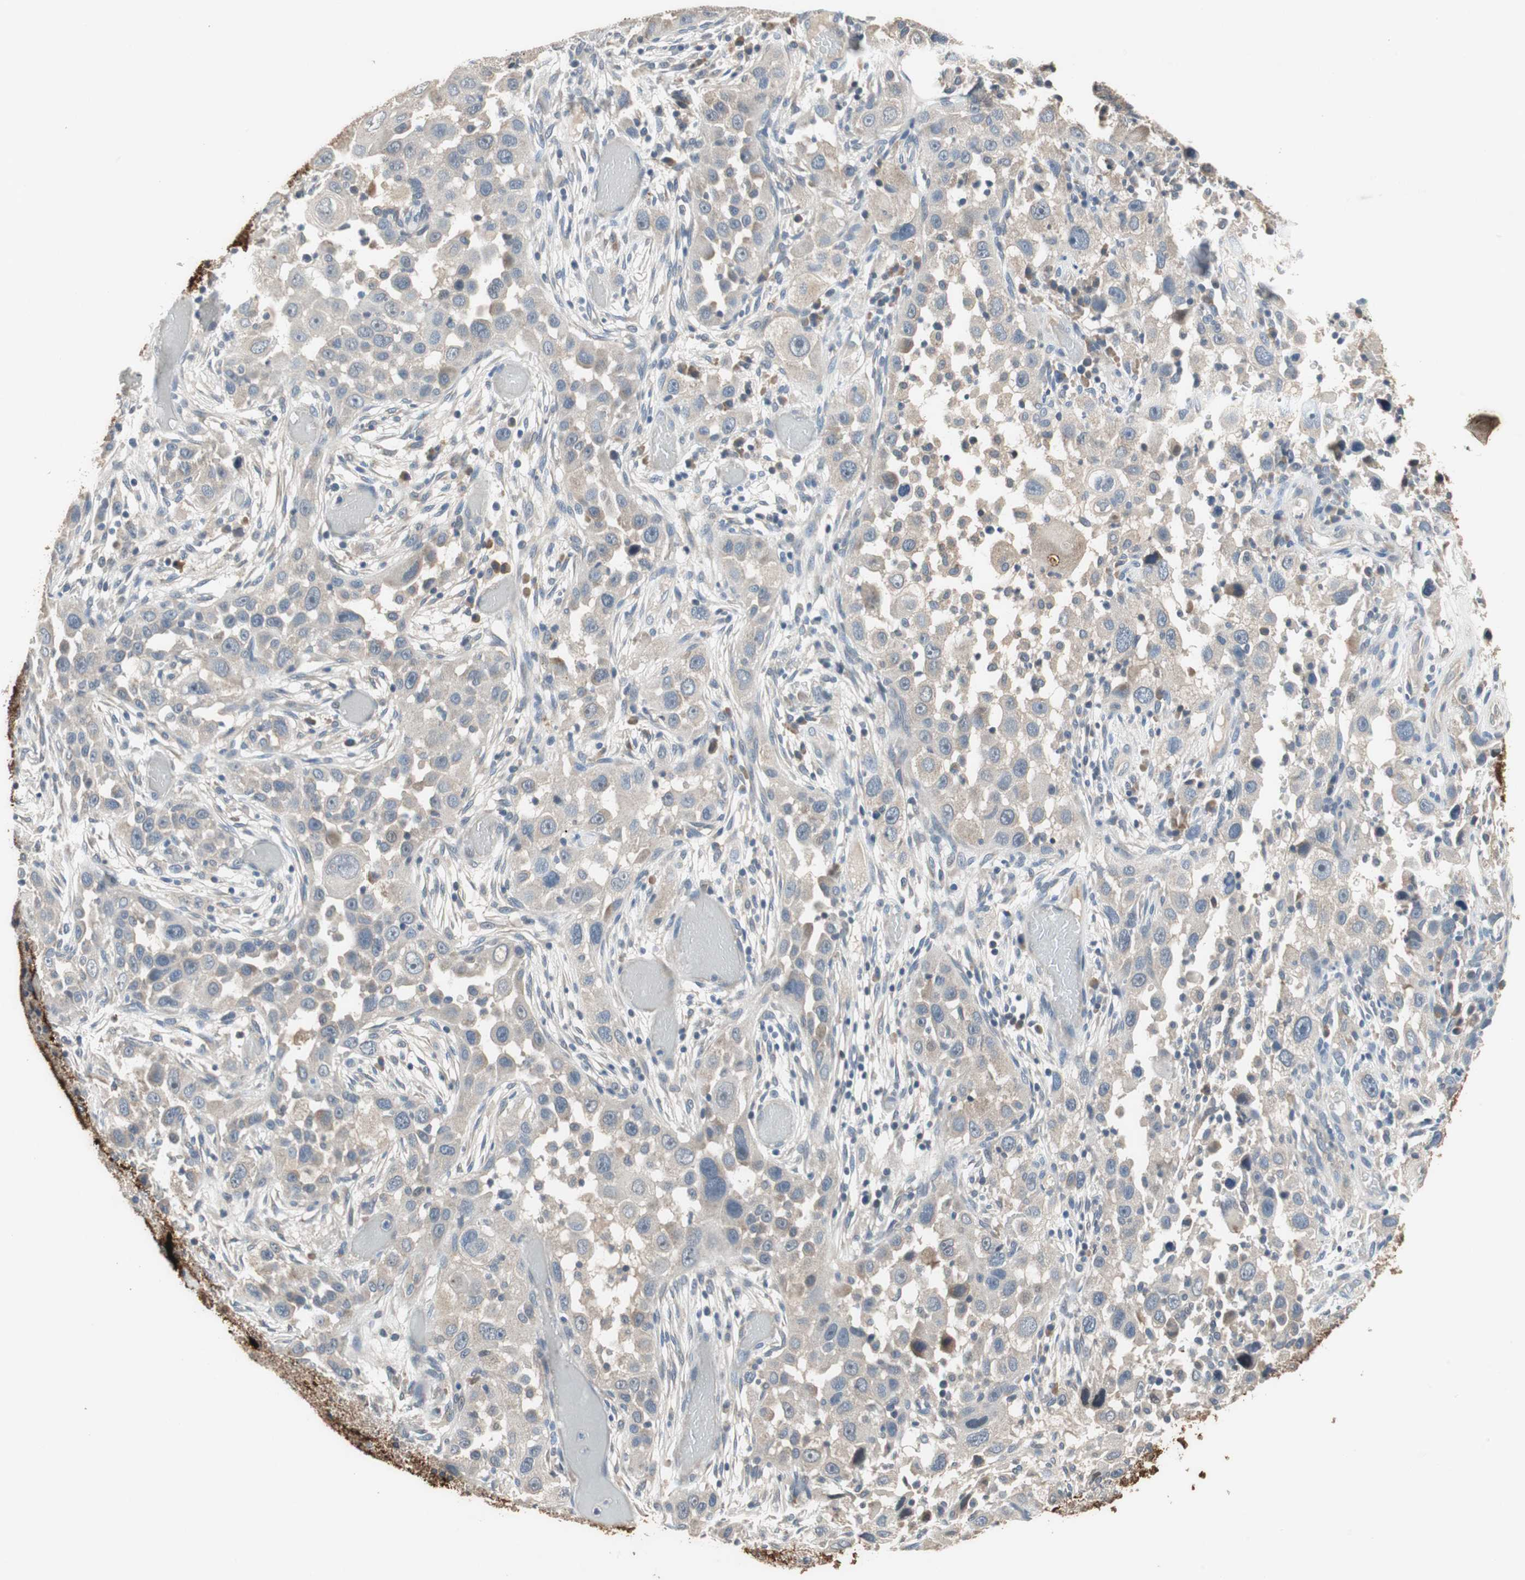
{"staining": {"intensity": "weak", "quantity": "<25%", "location": "cytoplasmic/membranous"}, "tissue": "head and neck cancer", "cell_type": "Tumor cells", "image_type": "cancer", "snomed": [{"axis": "morphology", "description": "Carcinoma, NOS"}, {"axis": "topography", "description": "Head-Neck"}], "caption": "Immunohistochemistry micrograph of carcinoma (head and neck) stained for a protein (brown), which shows no expression in tumor cells.", "gene": "PI4KB", "patient": {"sex": "male", "age": 87}}